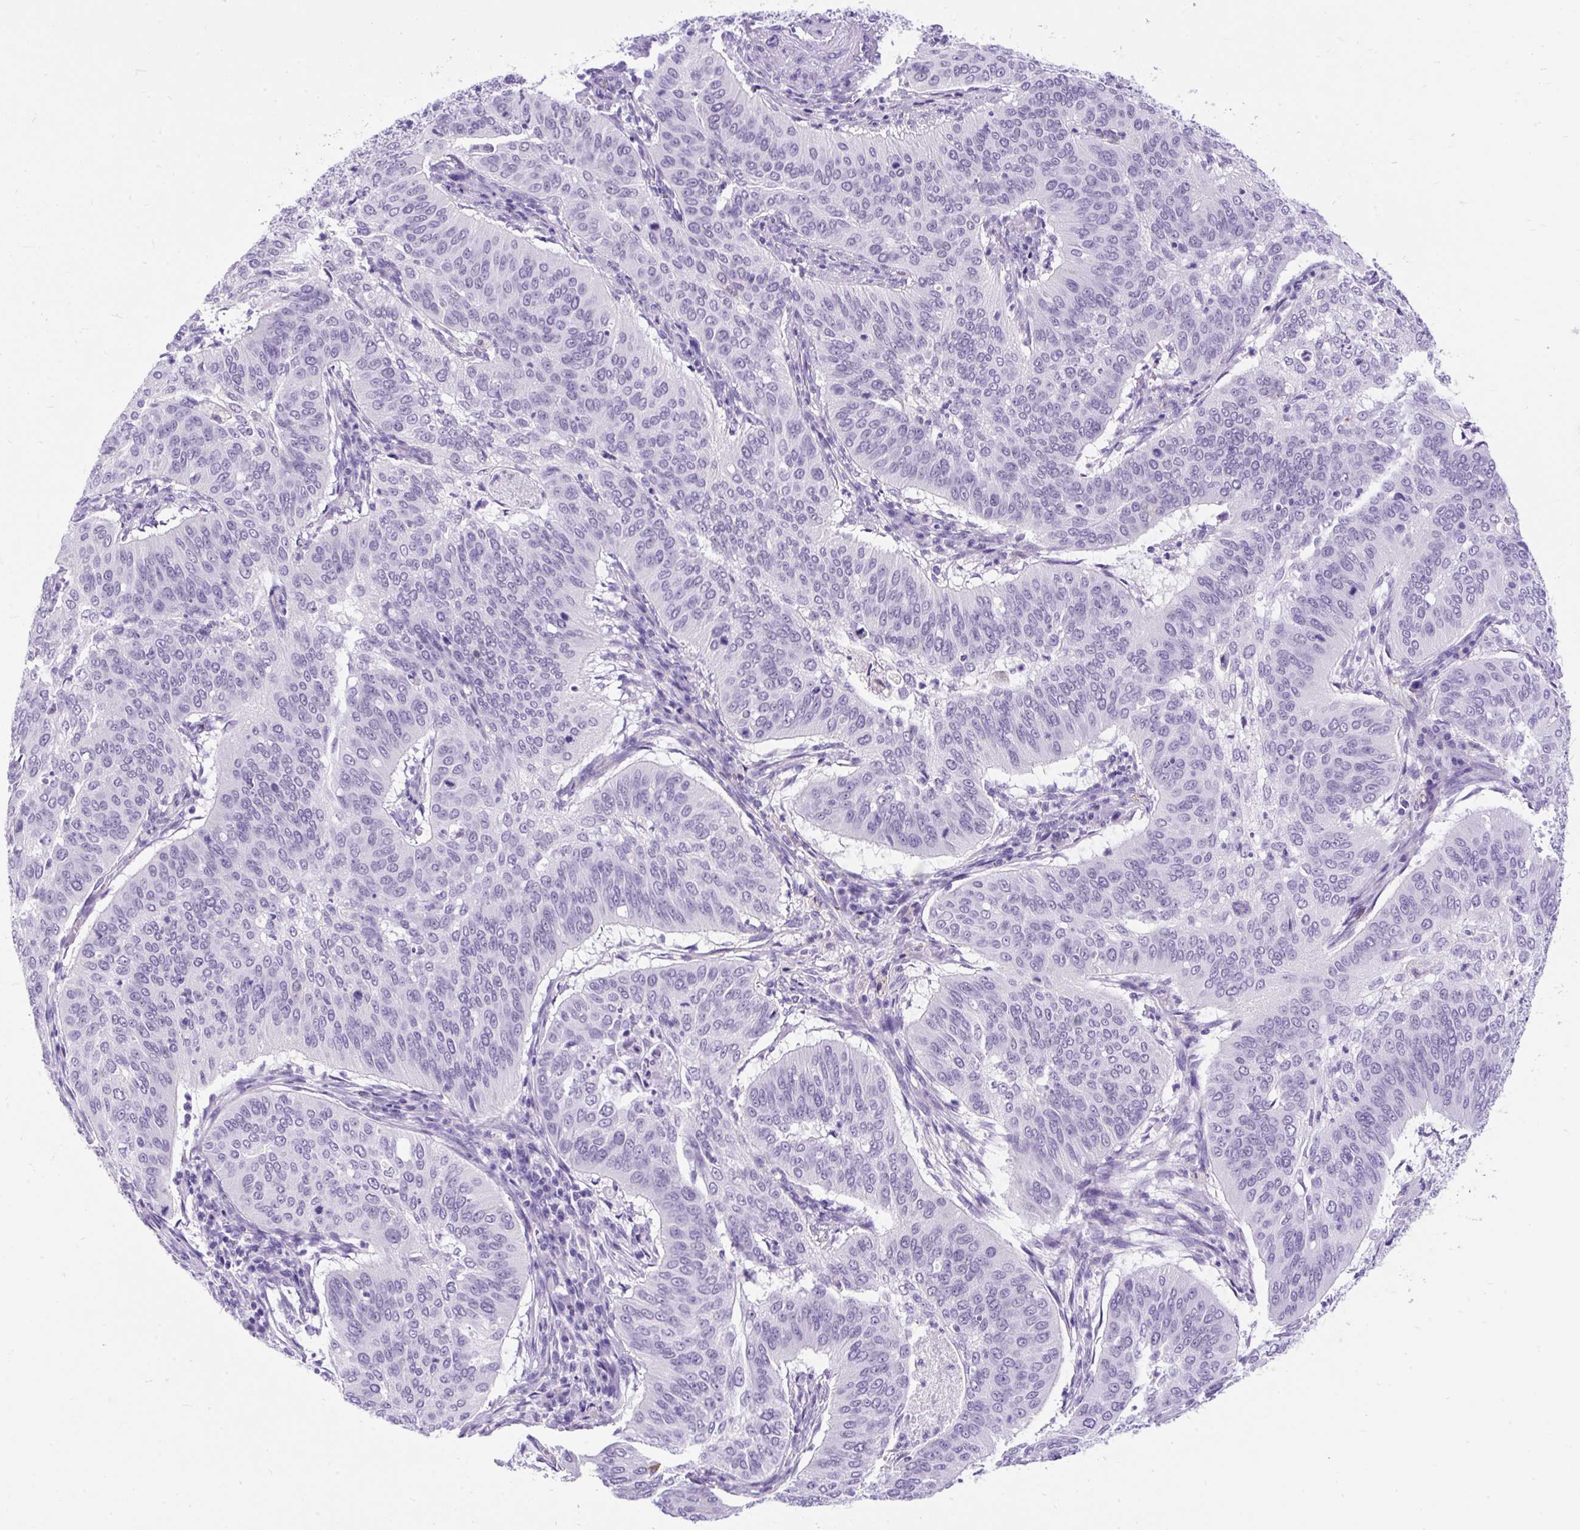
{"staining": {"intensity": "negative", "quantity": "none", "location": "none"}, "tissue": "cervical cancer", "cell_type": "Tumor cells", "image_type": "cancer", "snomed": [{"axis": "morphology", "description": "Normal tissue, NOS"}, {"axis": "morphology", "description": "Squamous cell carcinoma, NOS"}, {"axis": "topography", "description": "Cervix"}], "caption": "Cervical cancer was stained to show a protein in brown. There is no significant positivity in tumor cells.", "gene": "SCGB1A1", "patient": {"sex": "female", "age": 39}}